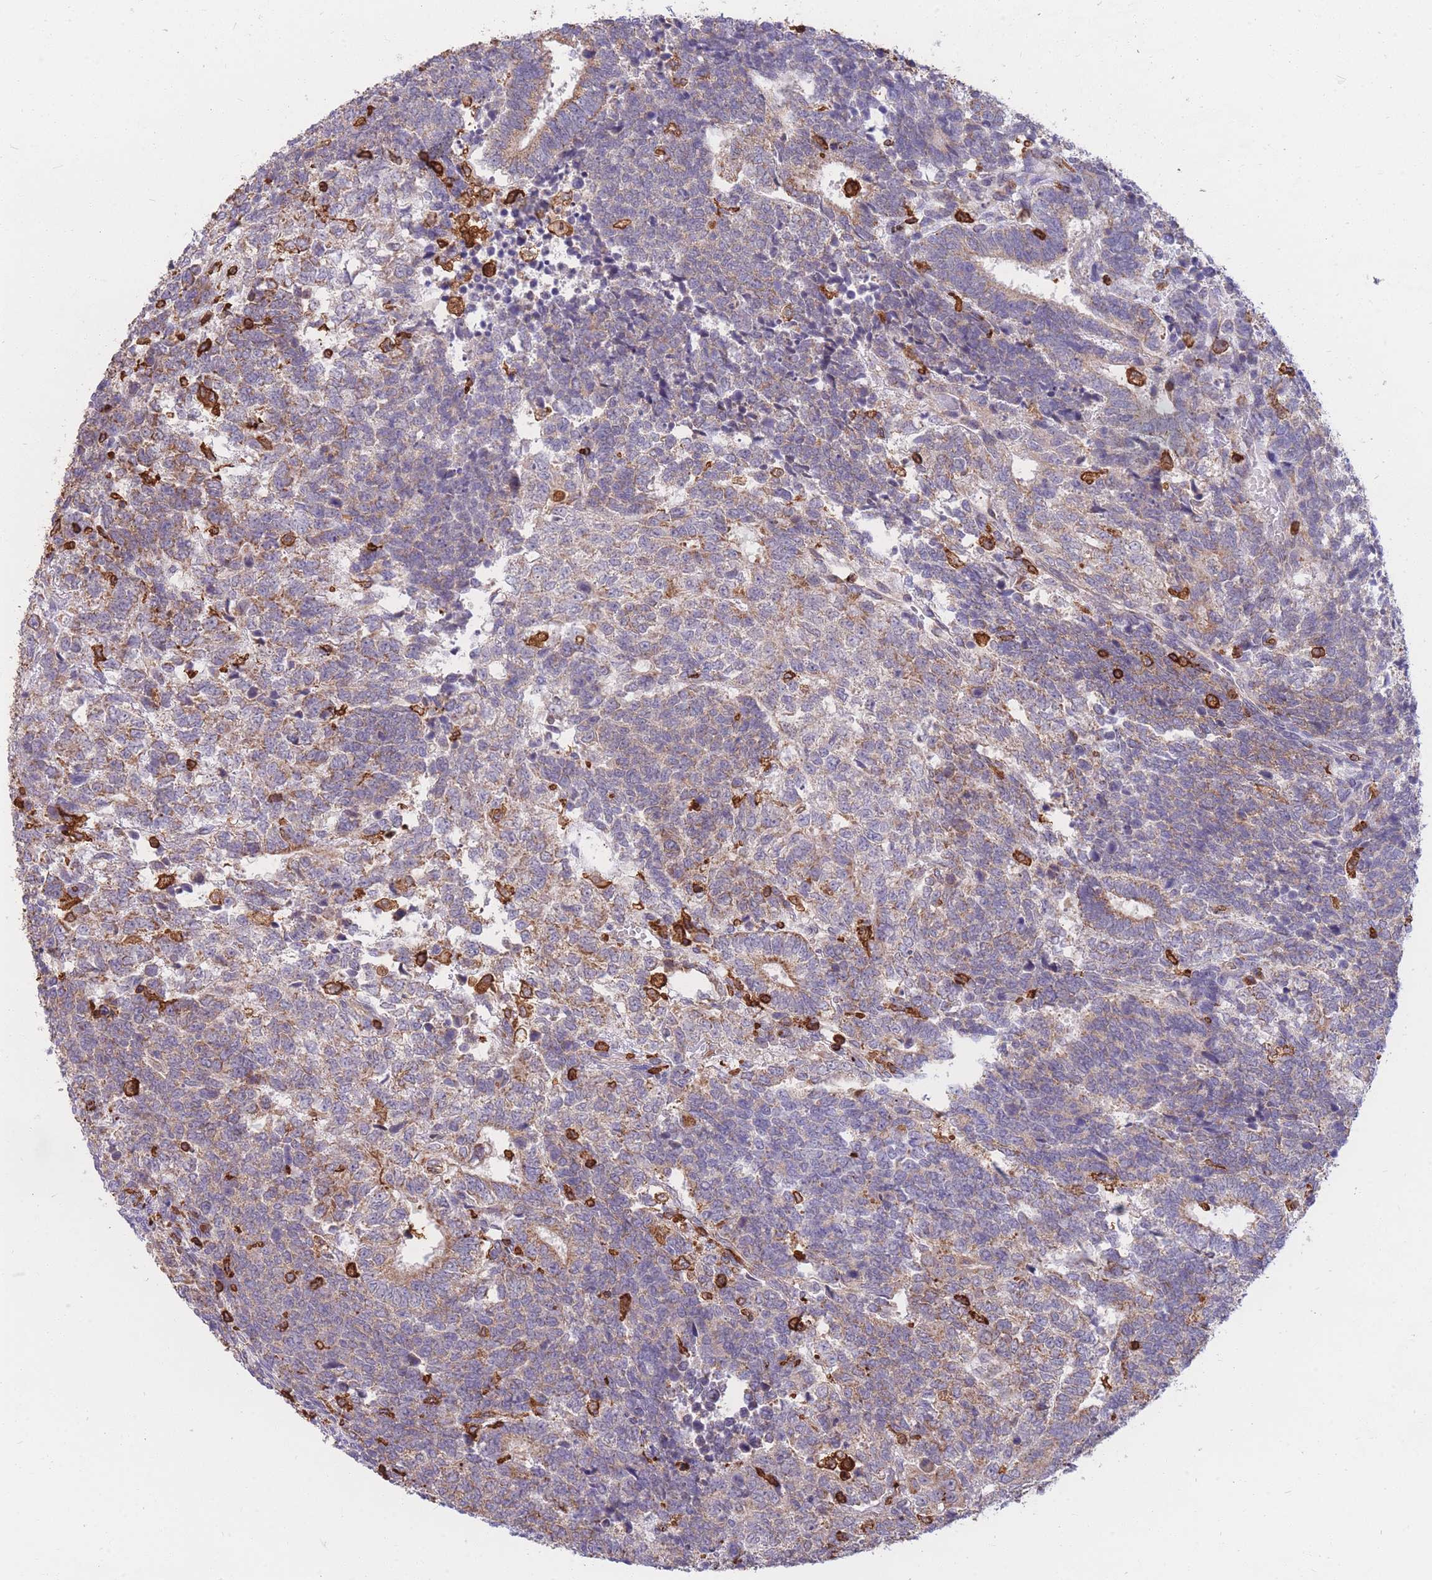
{"staining": {"intensity": "weak", "quantity": "25%-75%", "location": "cytoplasmic/membranous"}, "tissue": "testis cancer", "cell_type": "Tumor cells", "image_type": "cancer", "snomed": [{"axis": "morphology", "description": "Carcinoma, Embryonal, NOS"}, {"axis": "topography", "description": "Testis"}], "caption": "Testis embryonal carcinoma stained for a protein displays weak cytoplasmic/membranous positivity in tumor cells.", "gene": "MRPL54", "patient": {"sex": "male", "age": 23}}